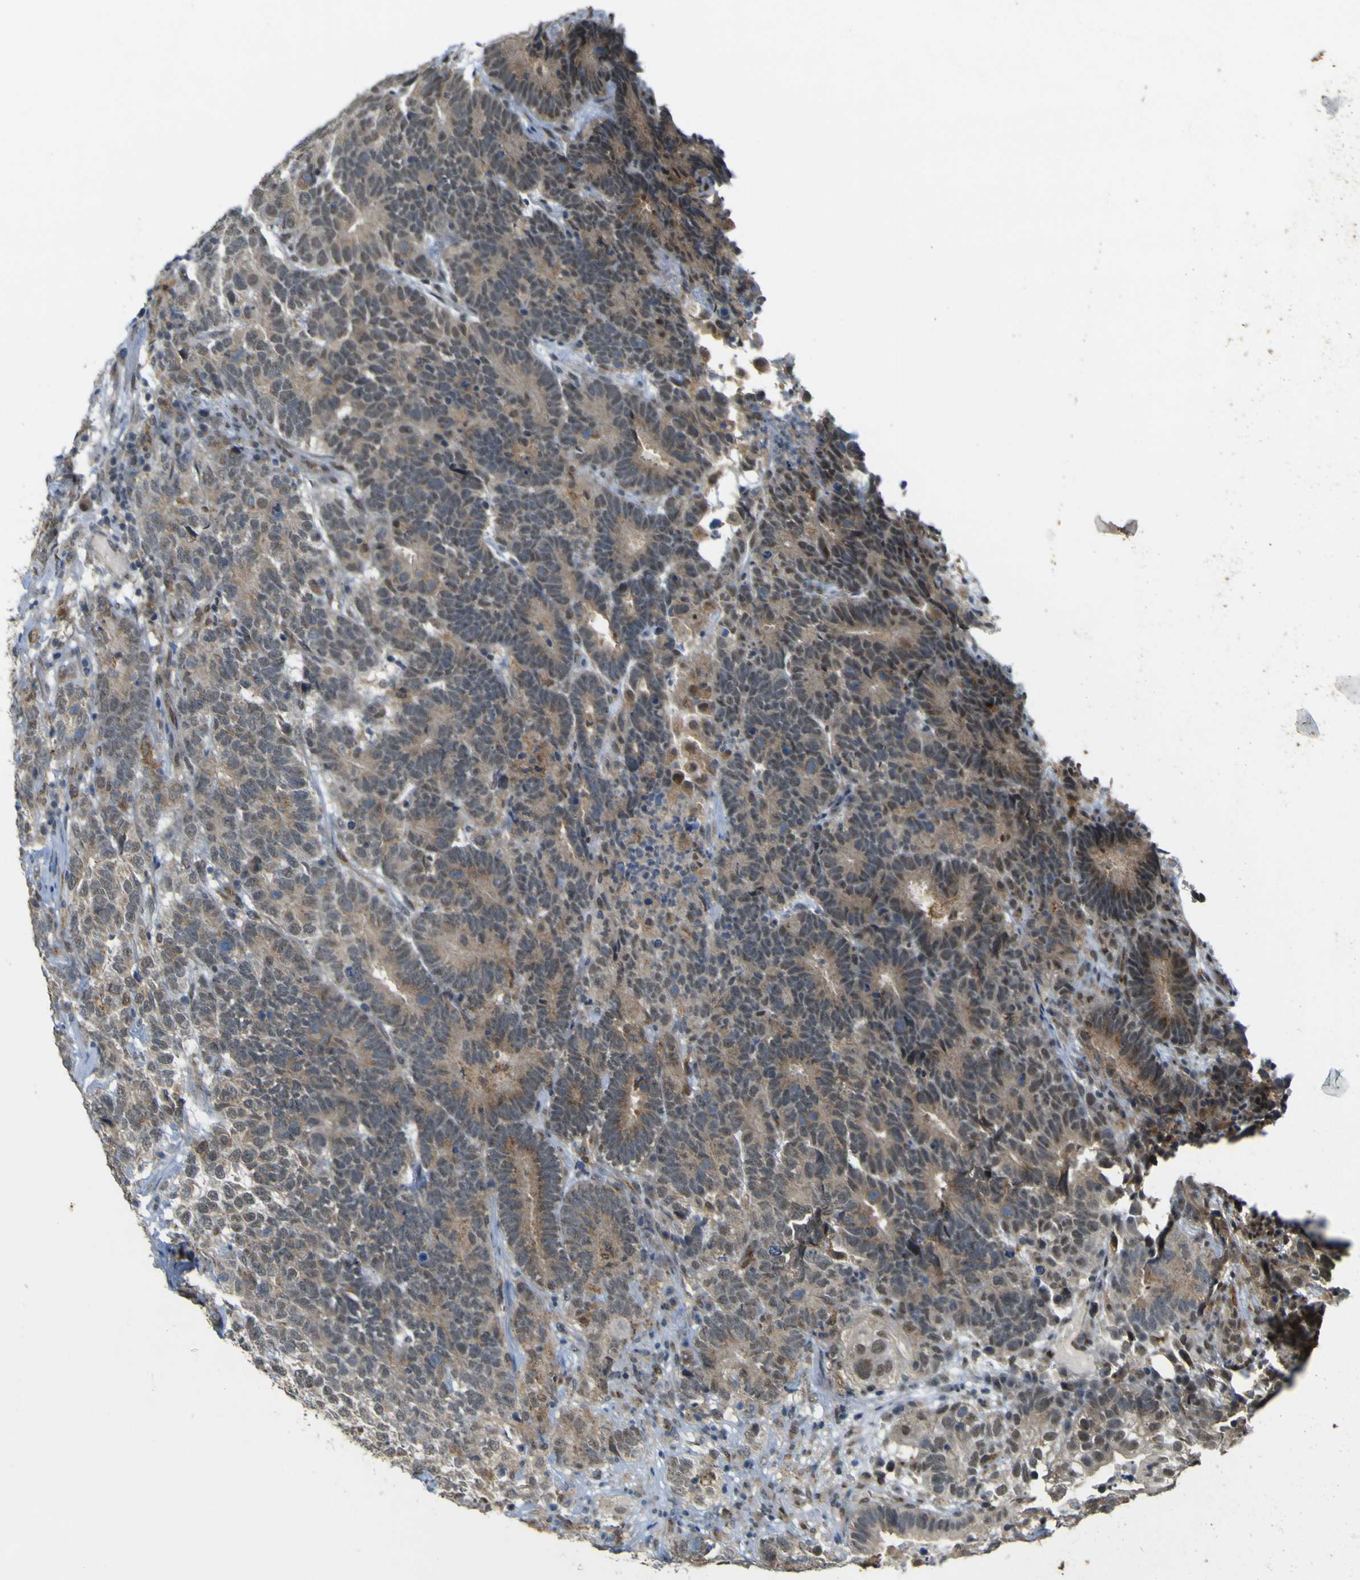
{"staining": {"intensity": "weak", "quantity": ">75%", "location": "cytoplasmic/membranous"}, "tissue": "testis cancer", "cell_type": "Tumor cells", "image_type": "cancer", "snomed": [{"axis": "morphology", "description": "Carcinoma, Embryonal, NOS"}, {"axis": "topography", "description": "Testis"}], "caption": "A histopathology image of human testis cancer (embryonal carcinoma) stained for a protein demonstrates weak cytoplasmic/membranous brown staining in tumor cells.", "gene": "IGF2R", "patient": {"sex": "male", "age": 26}}